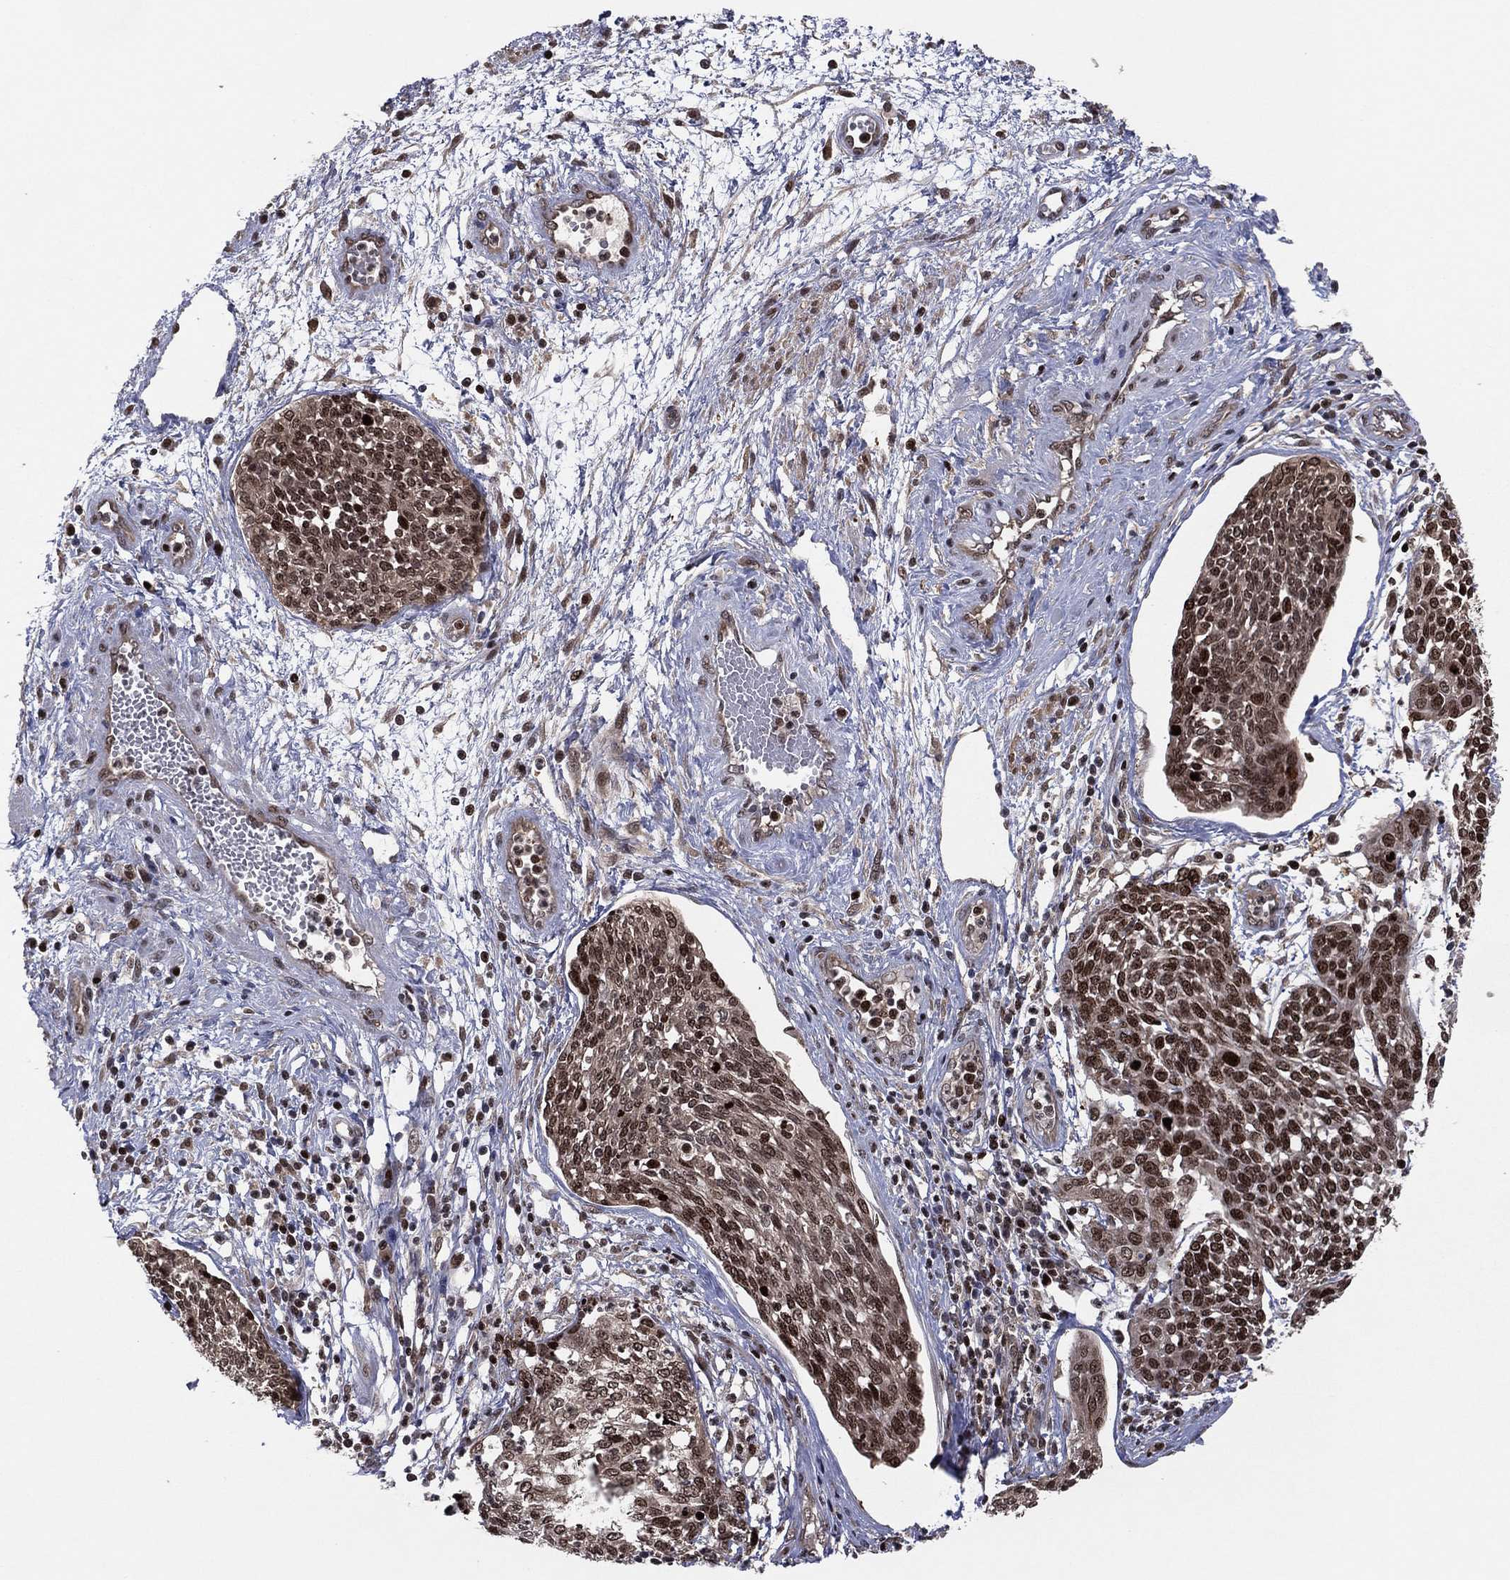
{"staining": {"intensity": "strong", "quantity": ">75%", "location": "cytoplasmic/membranous,nuclear"}, "tissue": "cervical cancer", "cell_type": "Tumor cells", "image_type": "cancer", "snomed": [{"axis": "morphology", "description": "Squamous cell carcinoma, NOS"}, {"axis": "topography", "description": "Cervix"}], "caption": "Immunohistochemical staining of cervical cancer (squamous cell carcinoma) exhibits high levels of strong cytoplasmic/membranous and nuclear protein positivity in approximately >75% of tumor cells.", "gene": "PSMA1", "patient": {"sex": "female", "age": 34}}